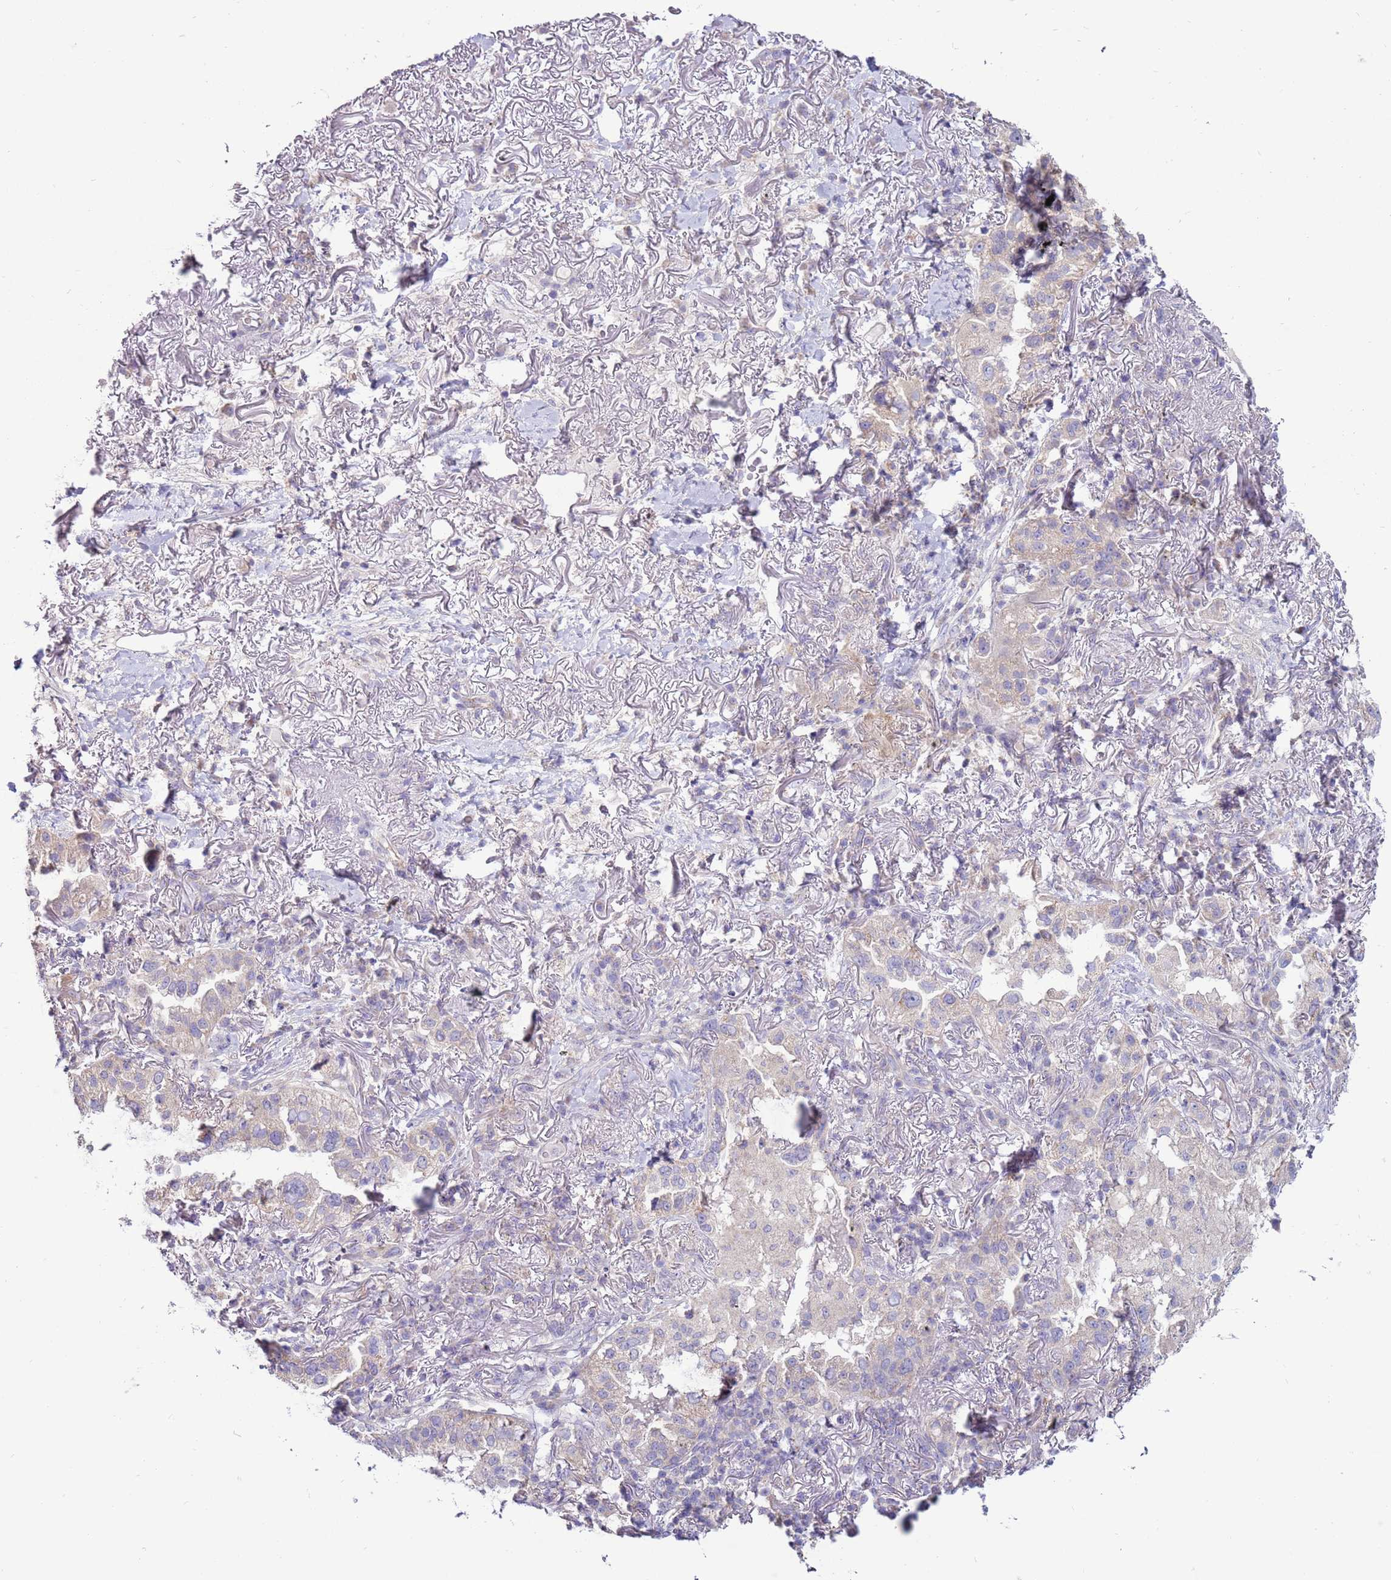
{"staining": {"intensity": "negative", "quantity": "none", "location": "none"}, "tissue": "lung cancer", "cell_type": "Tumor cells", "image_type": "cancer", "snomed": [{"axis": "morphology", "description": "Adenocarcinoma, NOS"}, {"axis": "topography", "description": "Lung"}], "caption": "DAB (3,3'-diaminobenzidine) immunohistochemical staining of human lung cancer demonstrates no significant expression in tumor cells.", "gene": "TRAPPC4", "patient": {"sex": "female", "age": 69}}